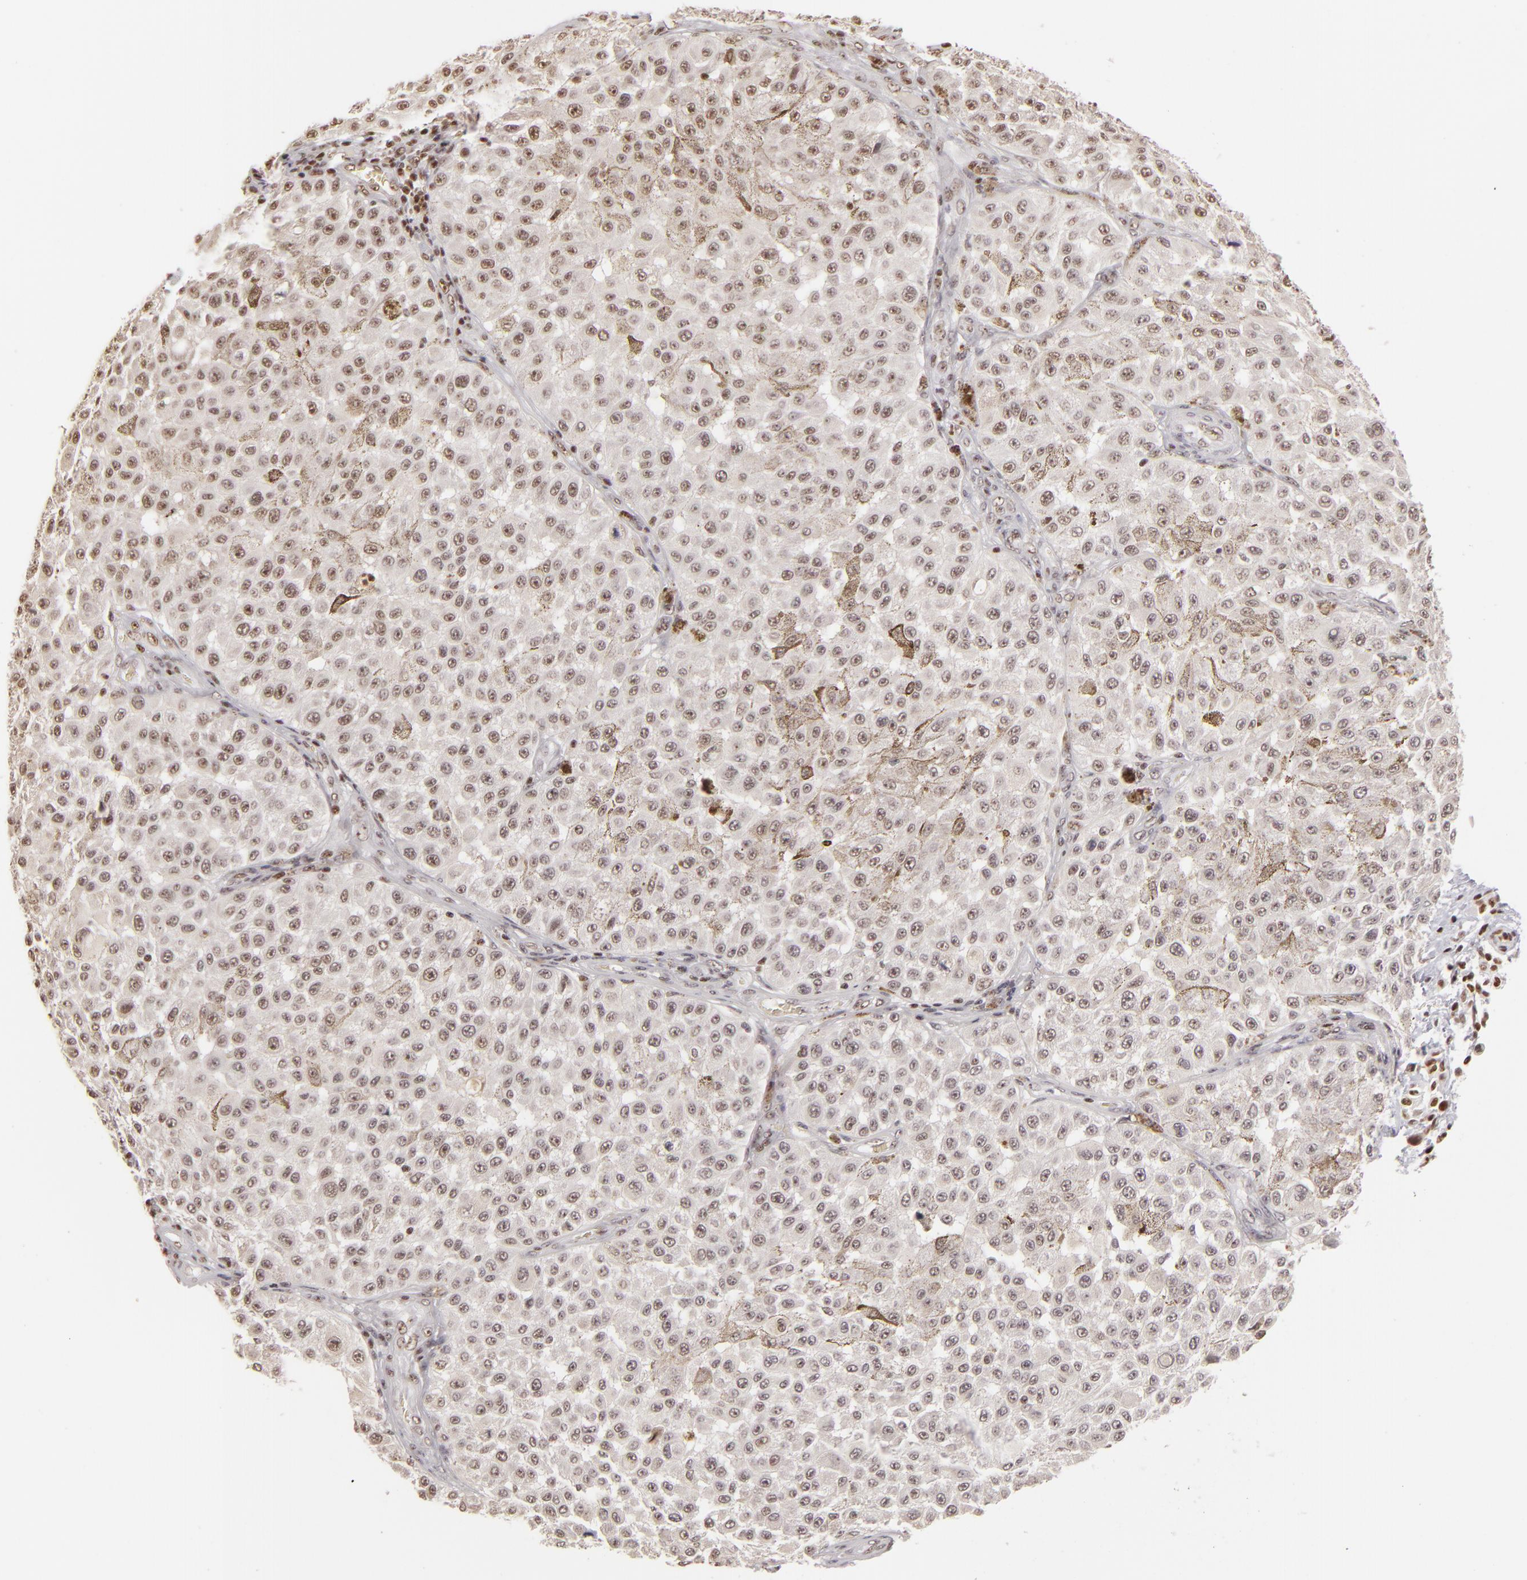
{"staining": {"intensity": "moderate", "quantity": ">75%", "location": "nuclear"}, "tissue": "melanoma", "cell_type": "Tumor cells", "image_type": "cancer", "snomed": [{"axis": "morphology", "description": "Malignant melanoma, NOS"}, {"axis": "topography", "description": "Skin"}], "caption": "This is an image of immunohistochemistry staining of melanoma, which shows moderate positivity in the nuclear of tumor cells.", "gene": "DAXX", "patient": {"sex": "female", "age": 64}}